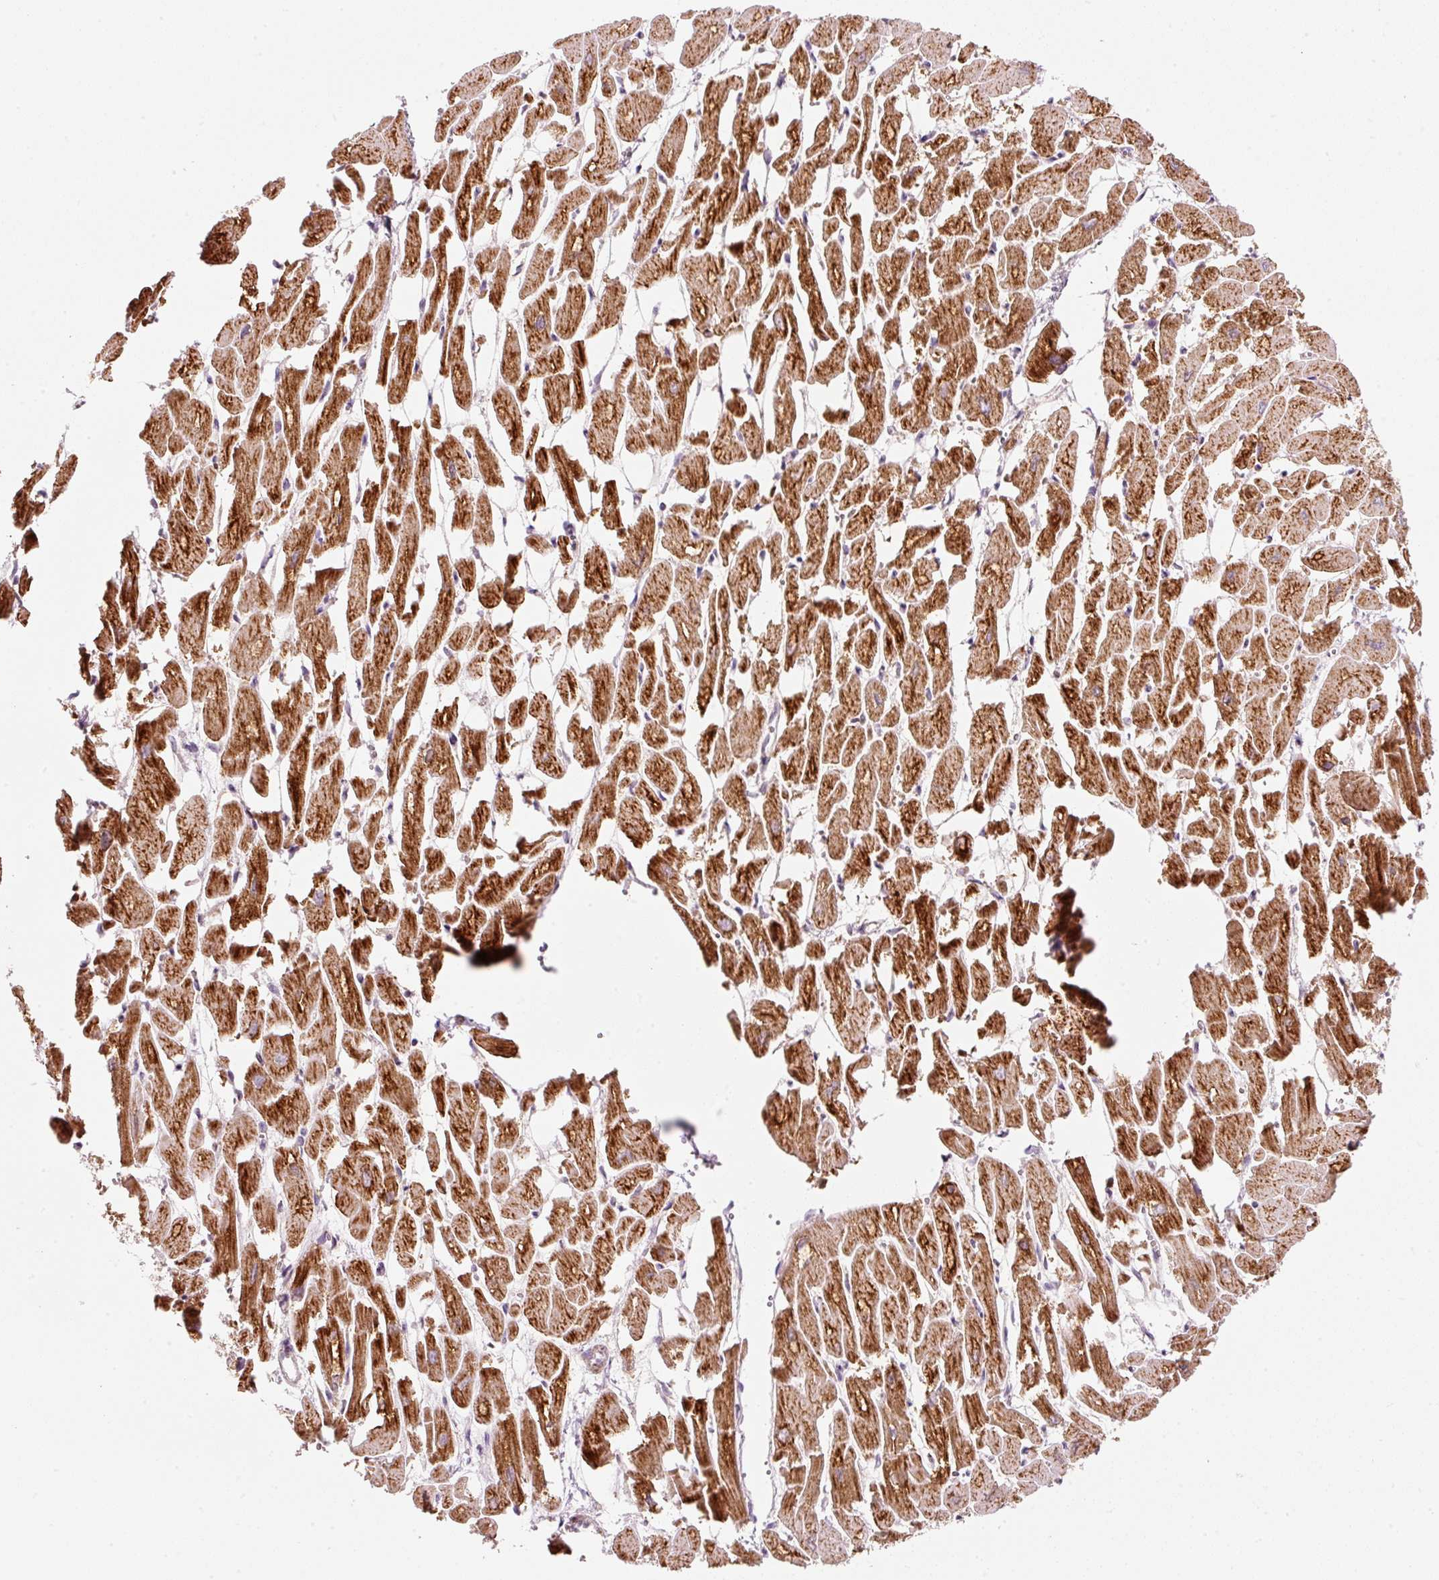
{"staining": {"intensity": "strong", "quantity": ">75%", "location": "cytoplasmic/membranous"}, "tissue": "heart muscle", "cell_type": "Cardiomyocytes", "image_type": "normal", "snomed": [{"axis": "morphology", "description": "Normal tissue, NOS"}, {"axis": "topography", "description": "Heart"}], "caption": "IHC staining of unremarkable heart muscle, which shows high levels of strong cytoplasmic/membranous staining in approximately >75% of cardiomyocytes indicating strong cytoplasmic/membranous protein expression. The staining was performed using DAB (brown) for protein detection and nuclei were counterstained in hematoxylin (blue).", "gene": "FAM78B", "patient": {"sex": "male", "age": 54}}